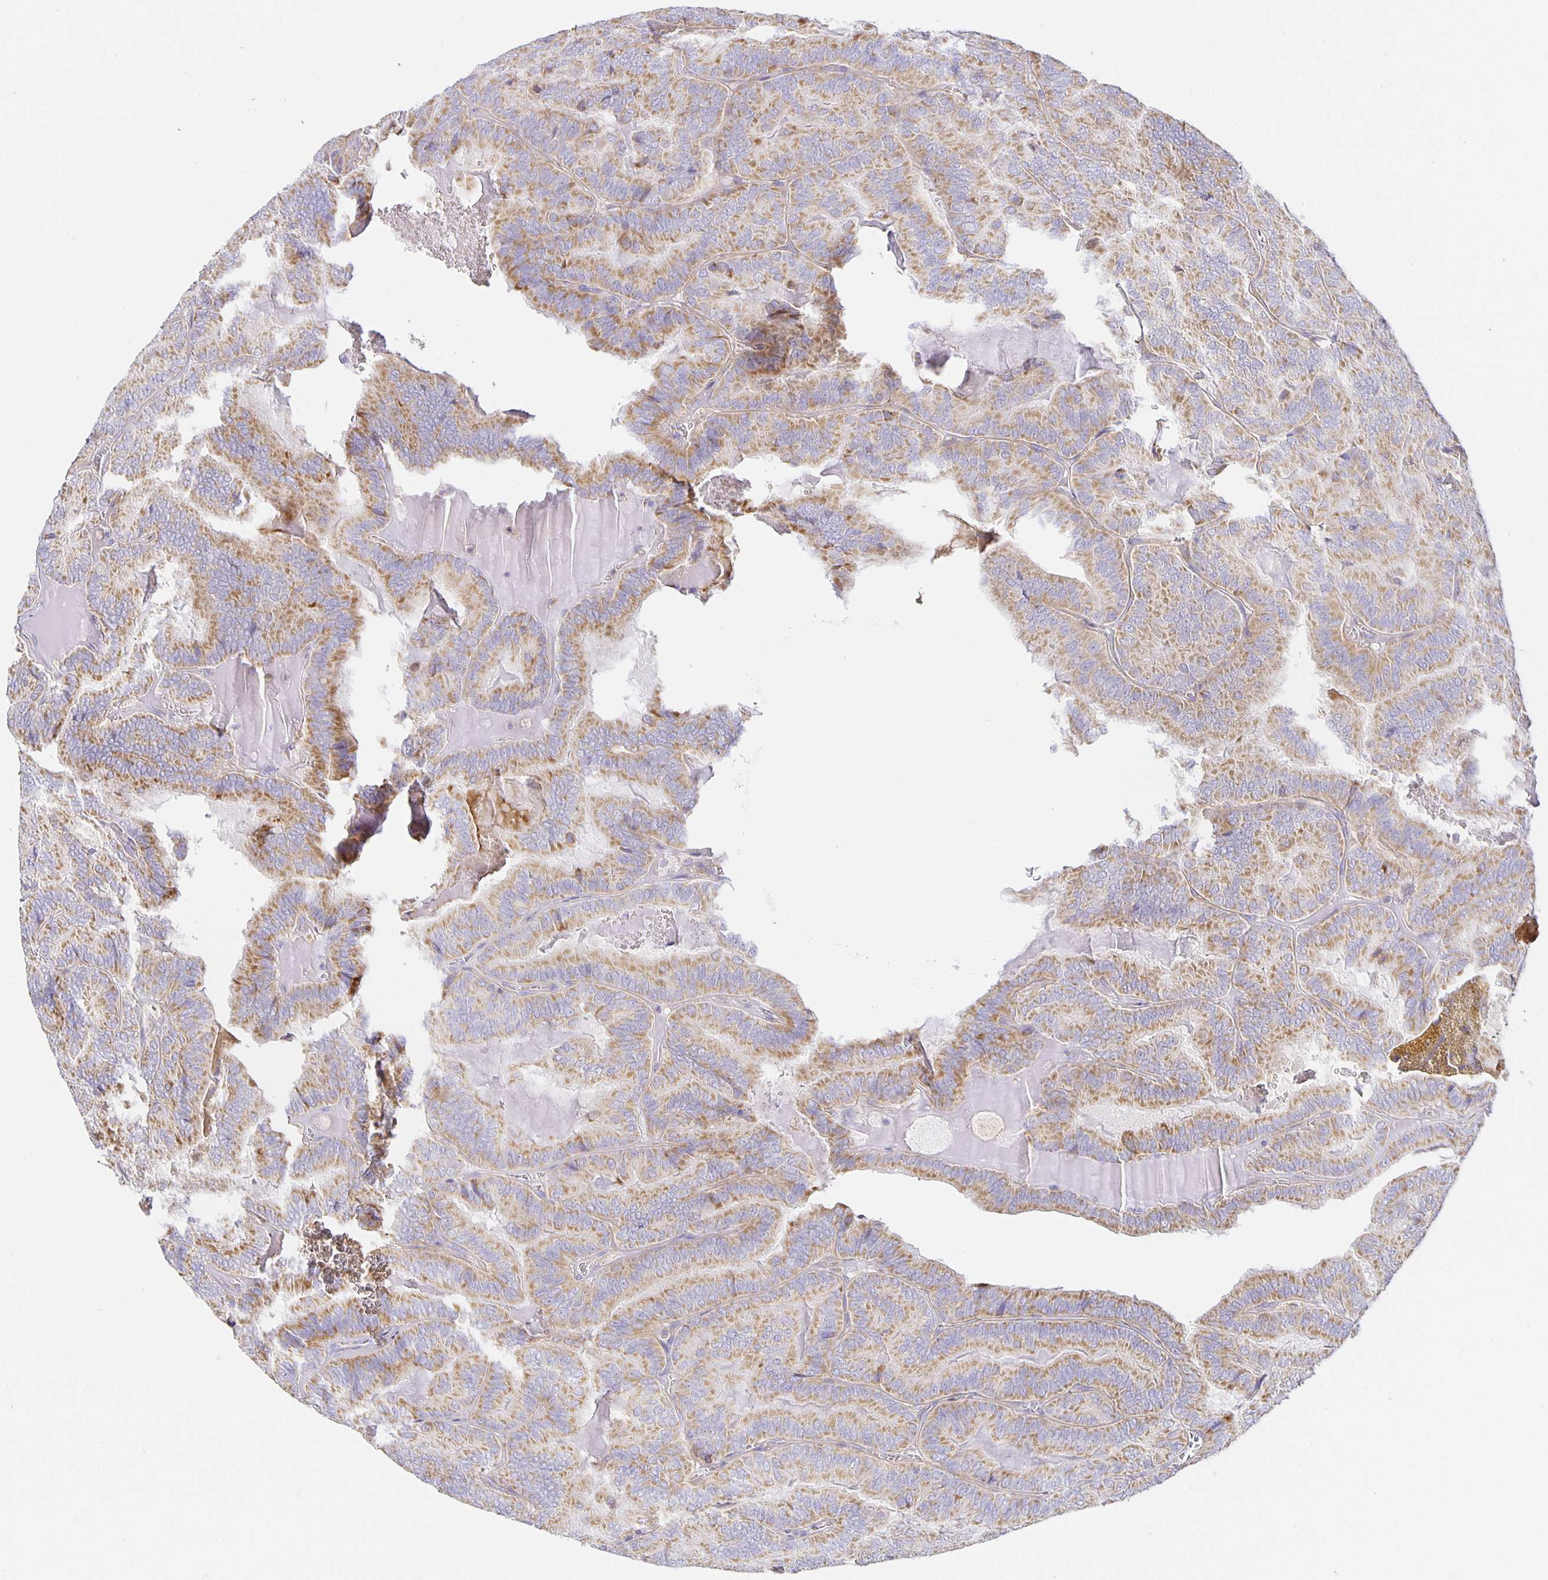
{"staining": {"intensity": "moderate", "quantity": ">75%", "location": "cytoplasmic/membranous"}, "tissue": "thyroid cancer", "cell_type": "Tumor cells", "image_type": "cancer", "snomed": [{"axis": "morphology", "description": "Papillary adenocarcinoma, NOS"}, {"axis": "topography", "description": "Thyroid gland"}], "caption": "IHC staining of thyroid papillary adenocarcinoma, which demonstrates medium levels of moderate cytoplasmic/membranous positivity in about >75% of tumor cells indicating moderate cytoplasmic/membranous protein positivity. The staining was performed using DAB (3,3'-diaminobenzidine) (brown) for protein detection and nuclei were counterstained in hematoxylin (blue).", "gene": "FLRT3", "patient": {"sex": "female", "age": 75}}